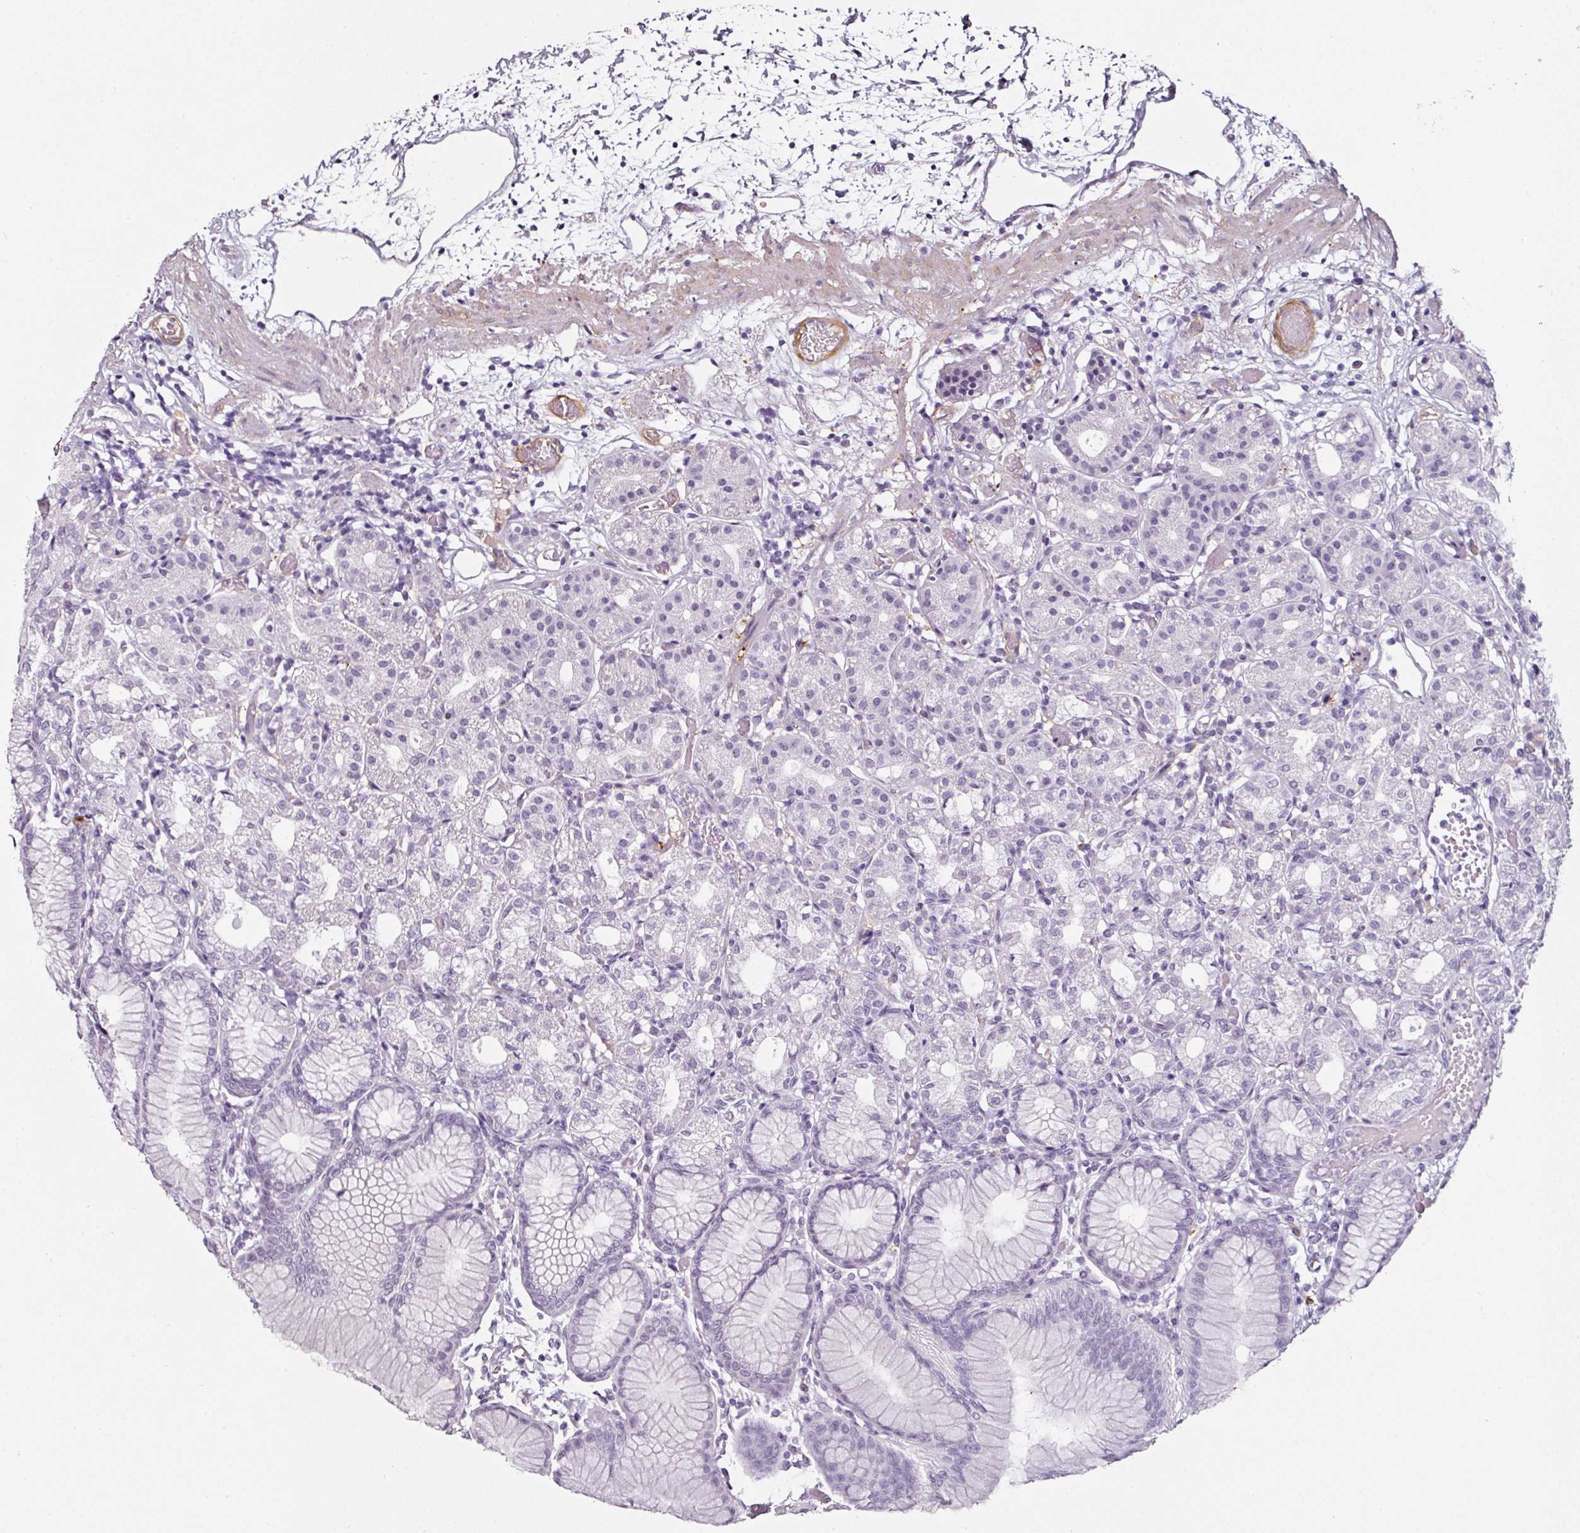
{"staining": {"intensity": "negative", "quantity": "none", "location": "none"}, "tissue": "stomach", "cell_type": "Glandular cells", "image_type": "normal", "snomed": [{"axis": "morphology", "description": "Normal tissue, NOS"}, {"axis": "topography", "description": "Stomach"}], "caption": "IHC of normal human stomach reveals no staining in glandular cells.", "gene": "CAP2", "patient": {"sex": "female", "age": 57}}